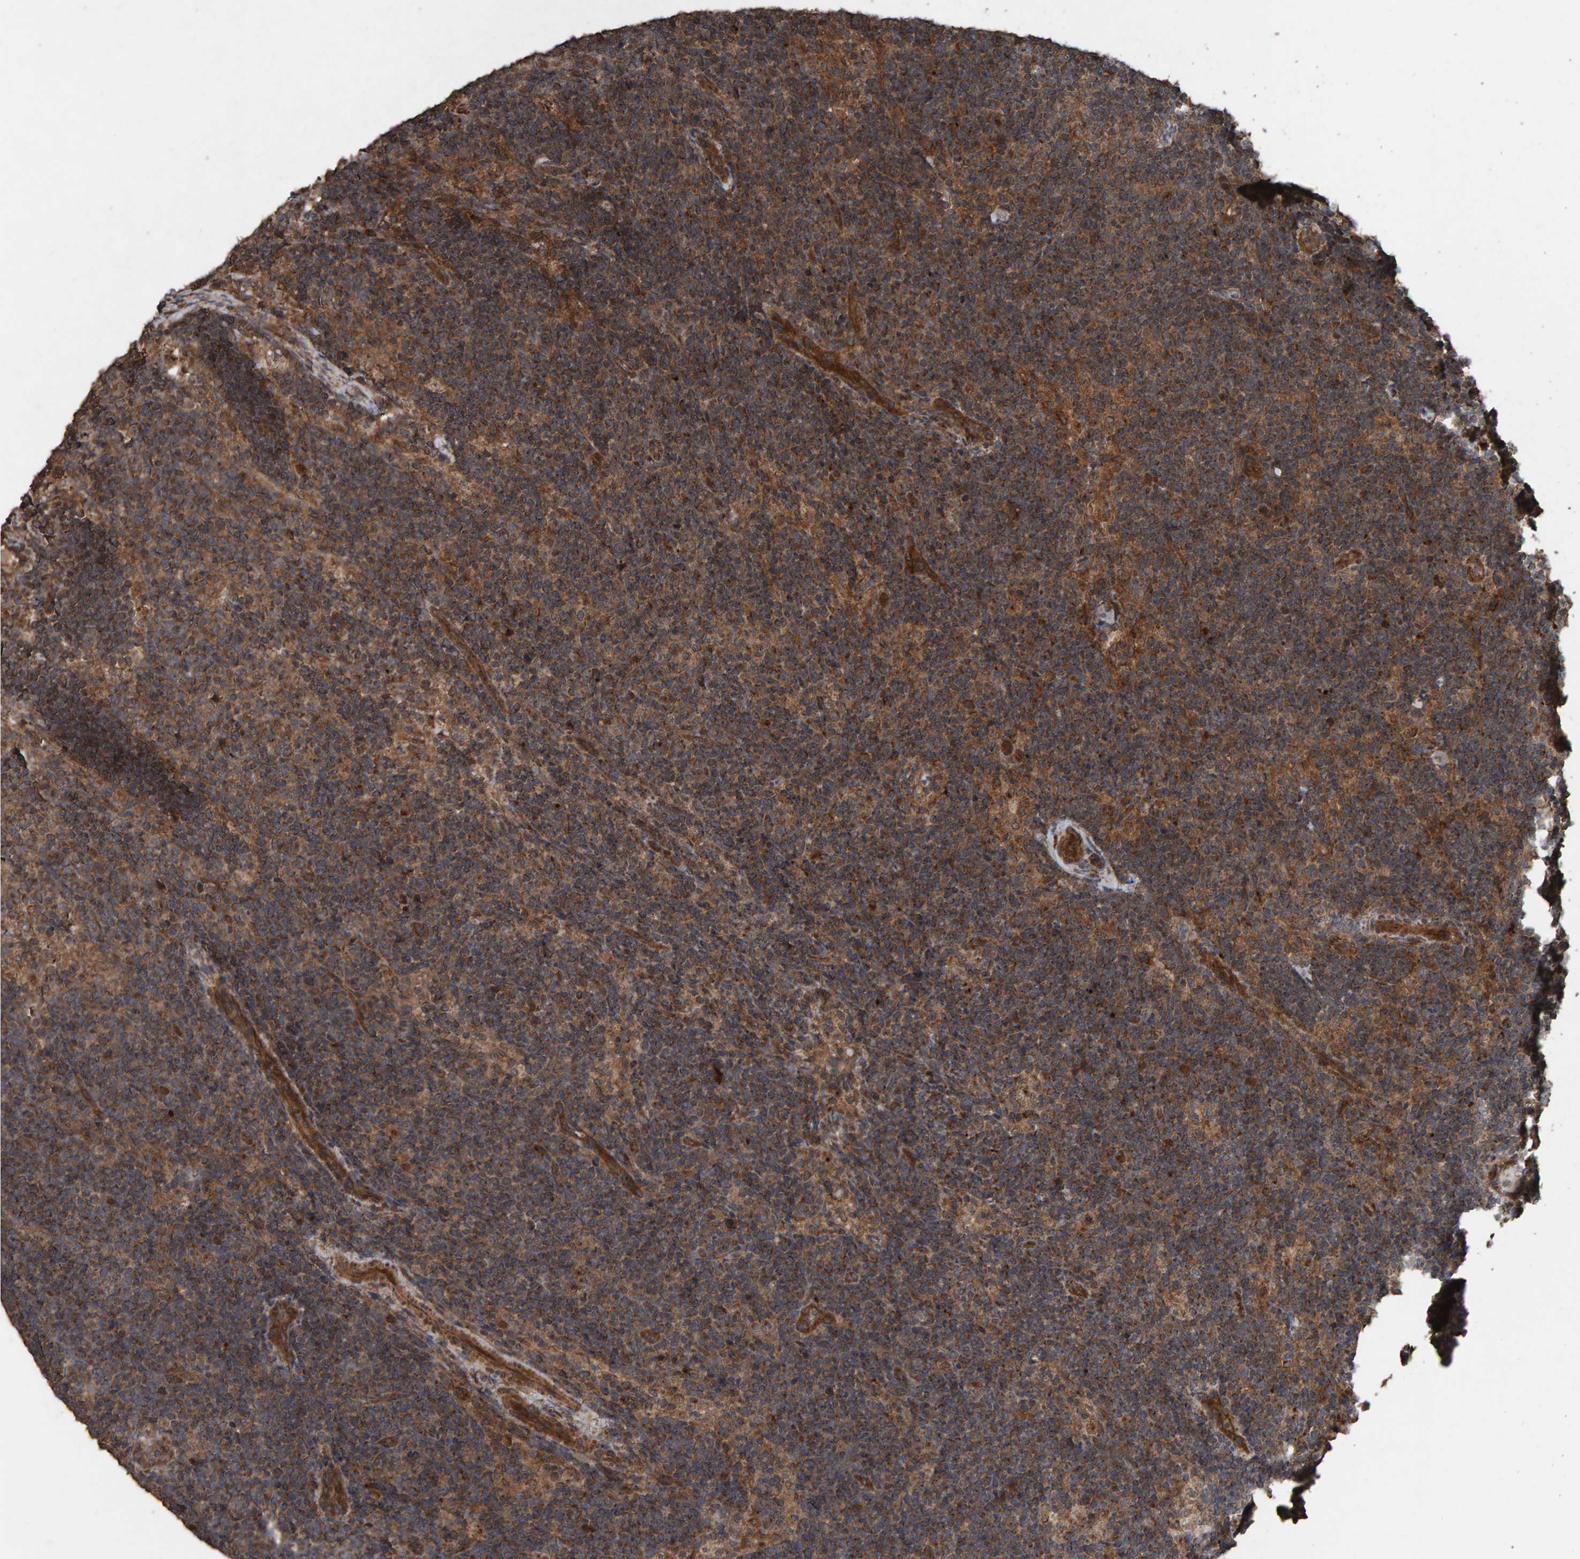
{"staining": {"intensity": "moderate", "quantity": ">75%", "location": "cytoplasmic/membranous"}, "tissue": "lymph node", "cell_type": "Germinal center cells", "image_type": "normal", "snomed": [{"axis": "morphology", "description": "Normal tissue, NOS"}, {"axis": "topography", "description": "Lymph node"}], "caption": "This micrograph exhibits immunohistochemistry staining of benign lymph node, with medium moderate cytoplasmic/membranous positivity in about >75% of germinal center cells.", "gene": "DUS1L", "patient": {"sex": "female", "age": 22}}